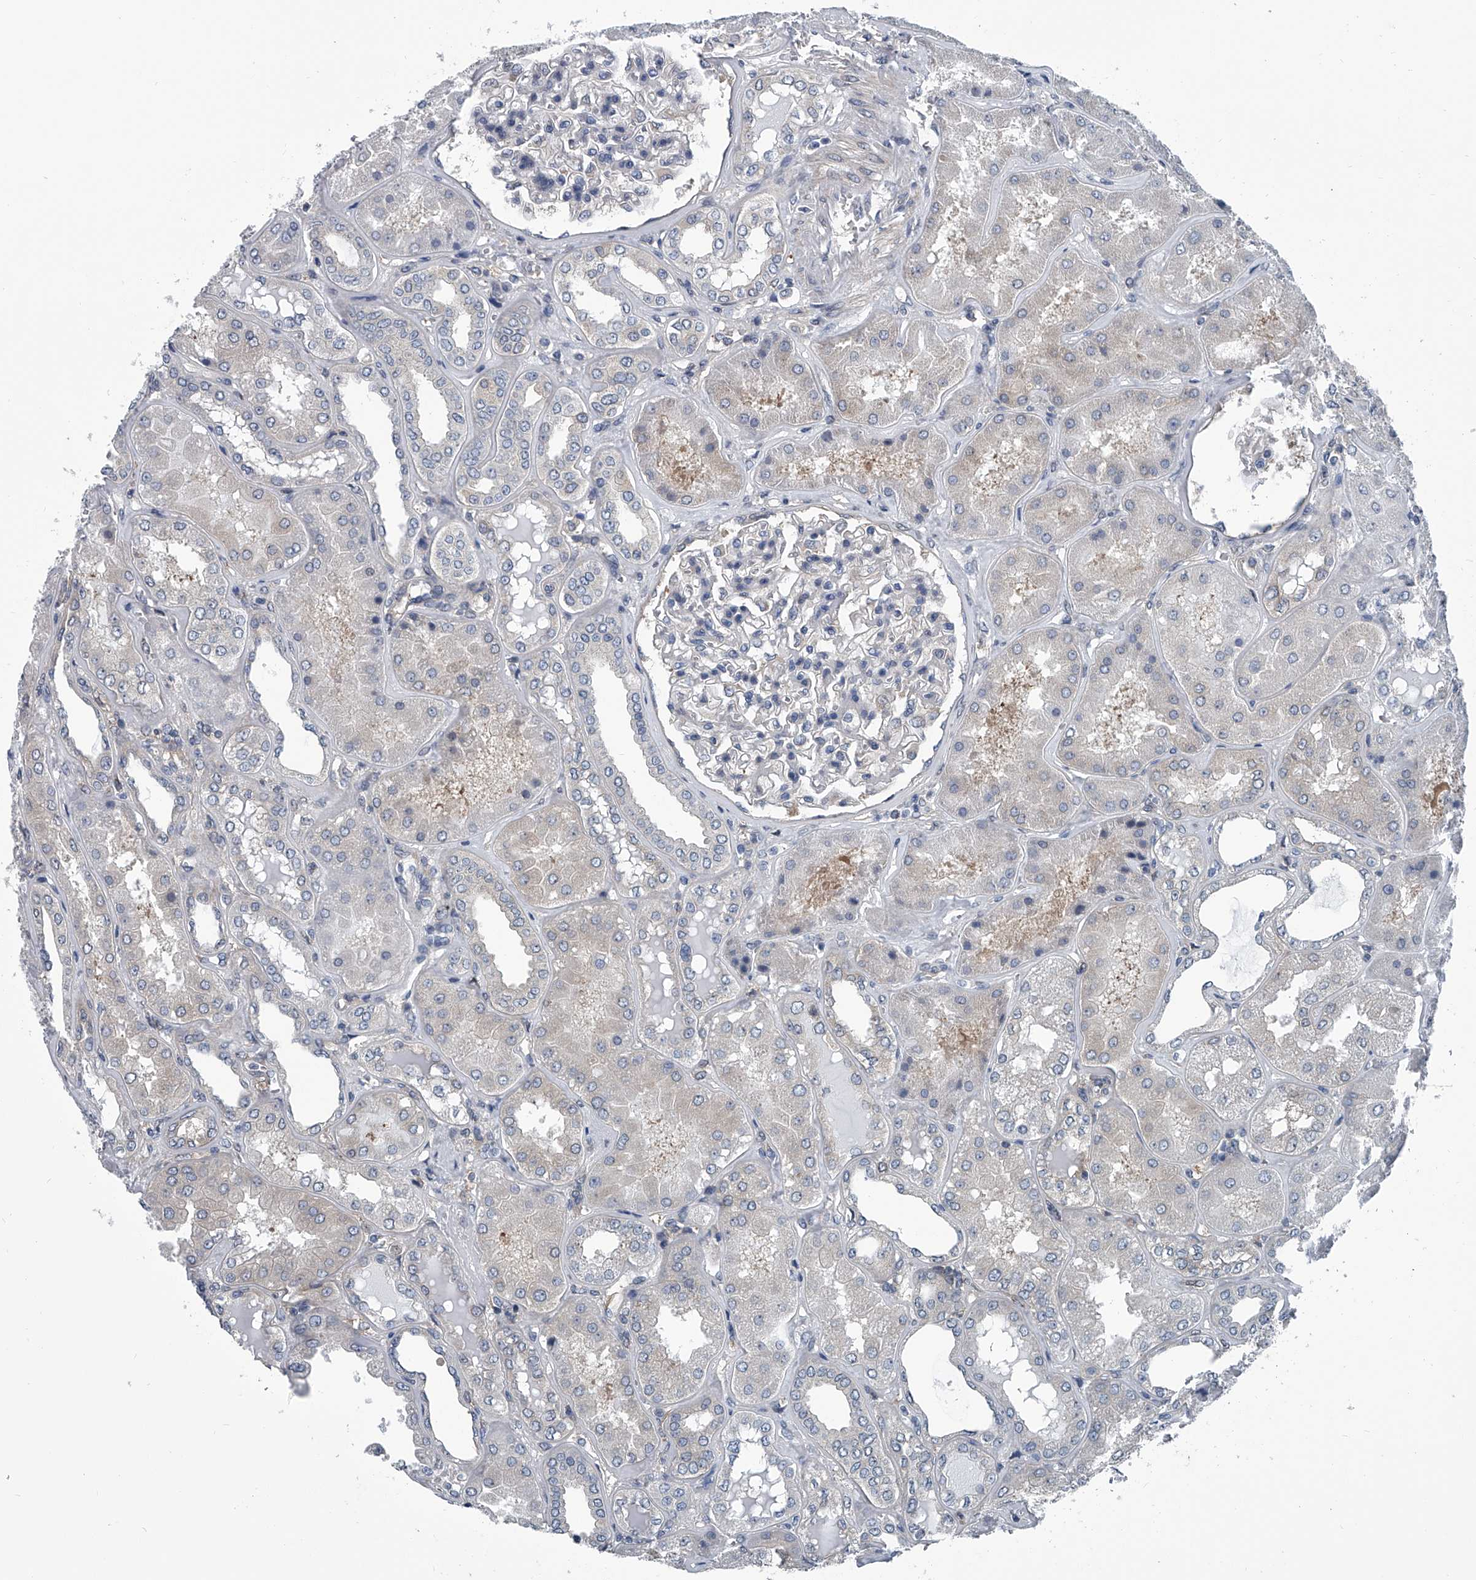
{"staining": {"intensity": "weak", "quantity": "<25%", "location": "cytoplasmic/membranous"}, "tissue": "kidney", "cell_type": "Cells in glomeruli", "image_type": "normal", "snomed": [{"axis": "morphology", "description": "Normal tissue, NOS"}, {"axis": "topography", "description": "Kidney"}], "caption": "The histopathology image shows no significant expression in cells in glomeruli of kidney. (Immunohistochemistry (ihc), brightfield microscopy, high magnification).", "gene": "PPP2R5D", "patient": {"sex": "female", "age": 56}}